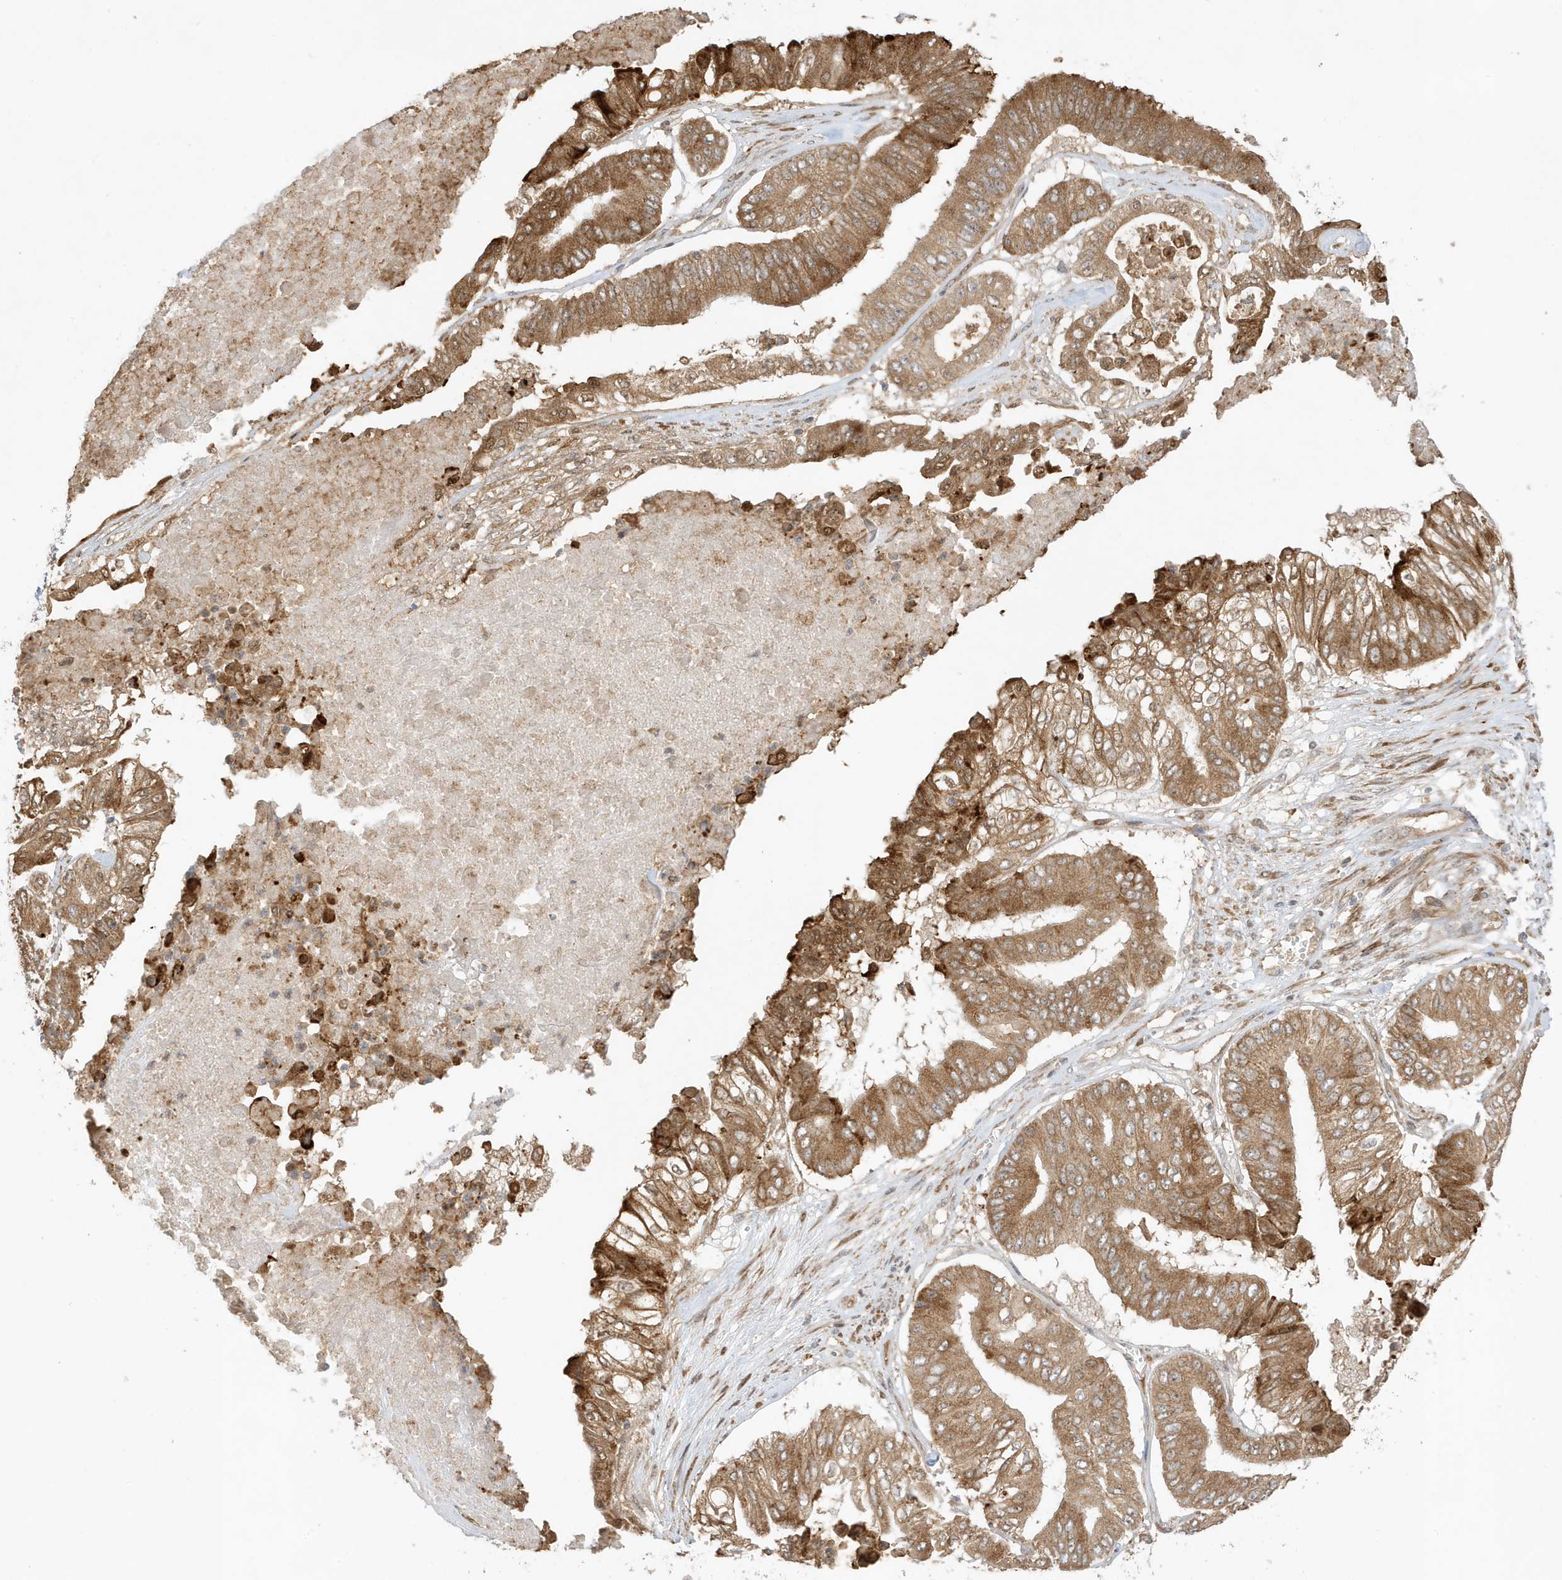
{"staining": {"intensity": "moderate", "quantity": ">75%", "location": "cytoplasmic/membranous"}, "tissue": "pancreatic cancer", "cell_type": "Tumor cells", "image_type": "cancer", "snomed": [{"axis": "morphology", "description": "Adenocarcinoma, NOS"}, {"axis": "topography", "description": "Pancreas"}], "caption": "This is an image of immunohistochemistry (IHC) staining of pancreatic adenocarcinoma, which shows moderate staining in the cytoplasmic/membranous of tumor cells.", "gene": "ZBTB41", "patient": {"sex": "female", "age": 77}}